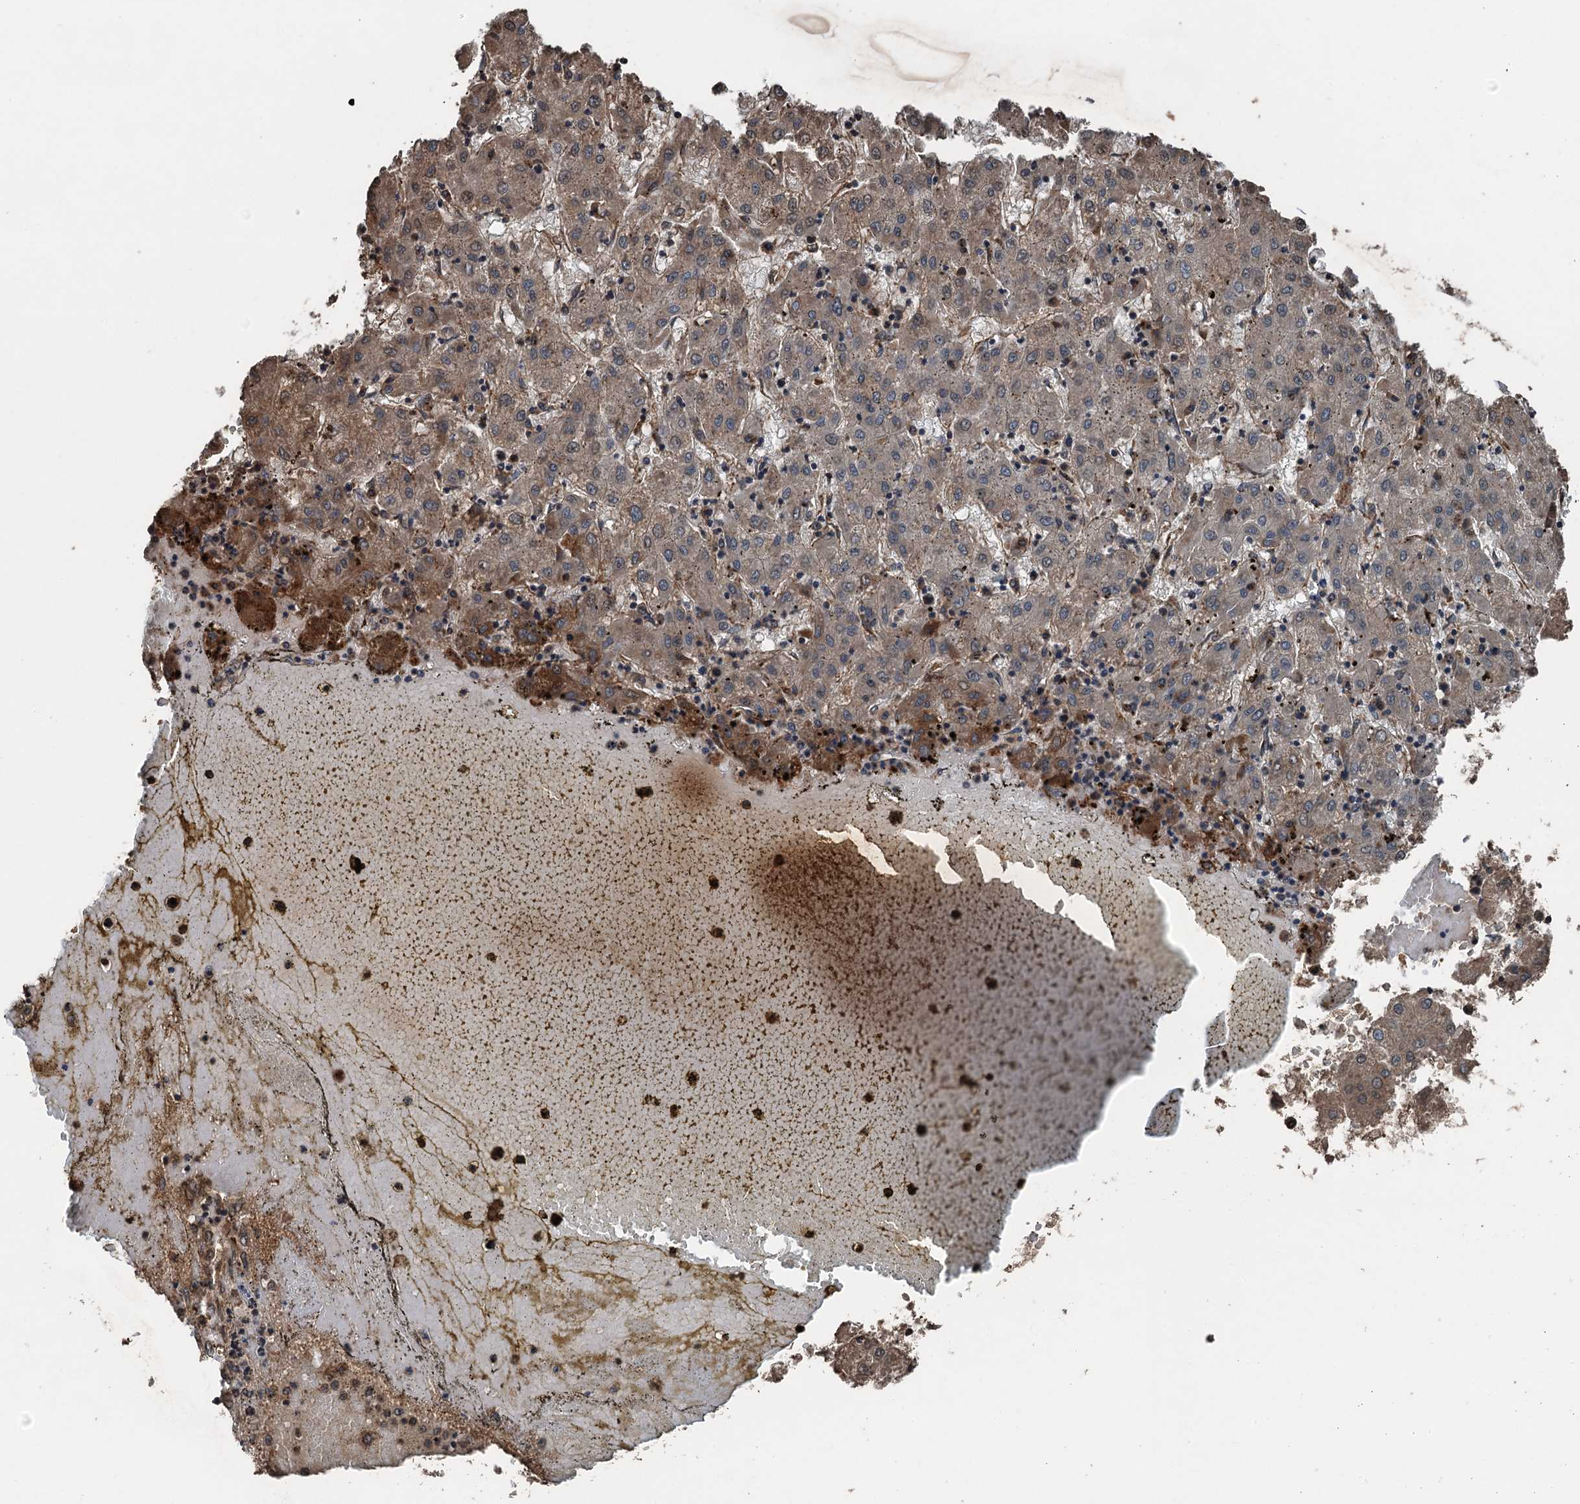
{"staining": {"intensity": "weak", "quantity": ">75%", "location": "cytoplasmic/membranous"}, "tissue": "liver cancer", "cell_type": "Tumor cells", "image_type": "cancer", "snomed": [{"axis": "morphology", "description": "Carcinoma, Hepatocellular, NOS"}, {"axis": "topography", "description": "Liver"}], "caption": "Protein staining reveals weak cytoplasmic/membranous expression in approximately >75% of tumor cells in liver cancer (hepatocellular carcinoma). The protein is shown in brown color, while the nuclei are stained blue.", "gene": "TCTN1", "patient": {"sex": "male", "age": 72}}